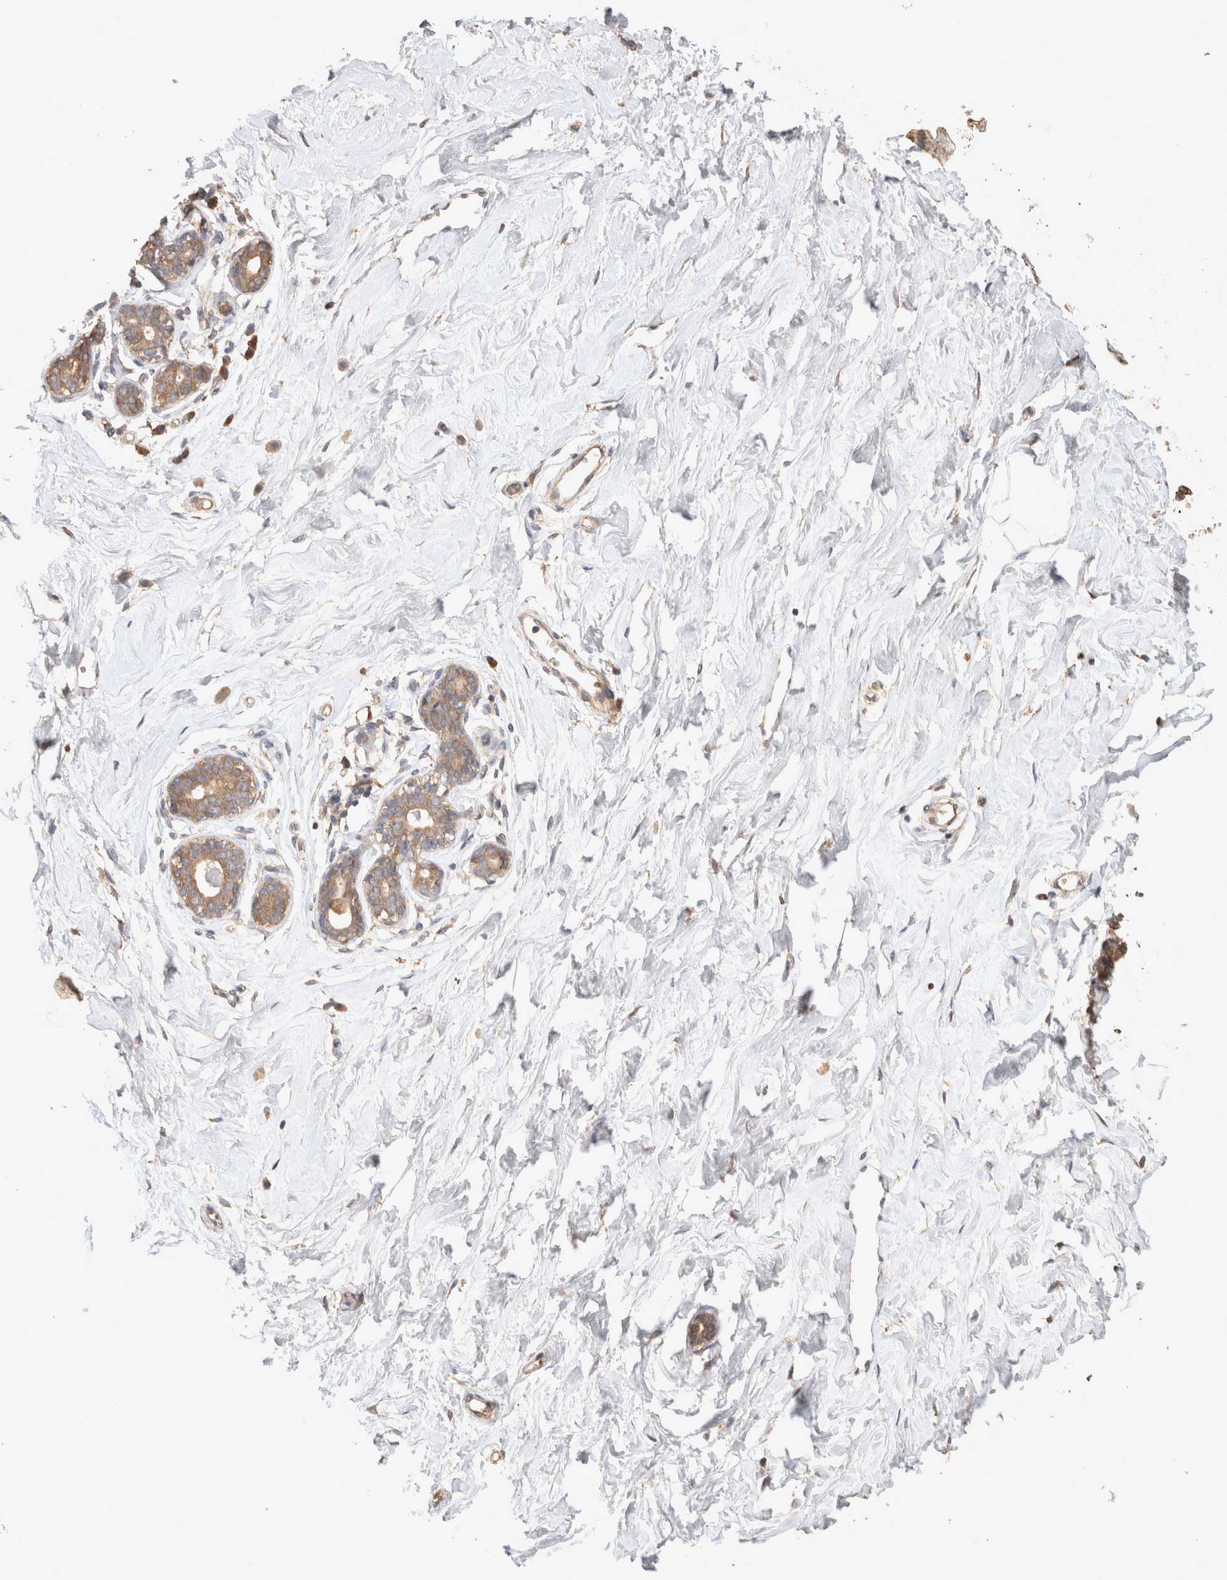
{"staining": {"intensity": "moderate", "quantity": ">75%", "location": "cytoplasmic/membranous"}, "tissue": "breast", "cell_type": "Adipocytes", "image_type": "normal", "snomed": [{"axis": "morphology", "description": "Normal tissue, NOS"}, {"axis": "morphology", "description": "Adenoma, NOS"}, {"axis": "topography", "description": "Breast"}], "caption": "The micrograph reveals staining of benign breast, revealing moderate cytoplasmic/membranous protein staining (brown color) within adipocytes.", "gene": "HROB", "patient": {"sex": "female", "age": 23}}